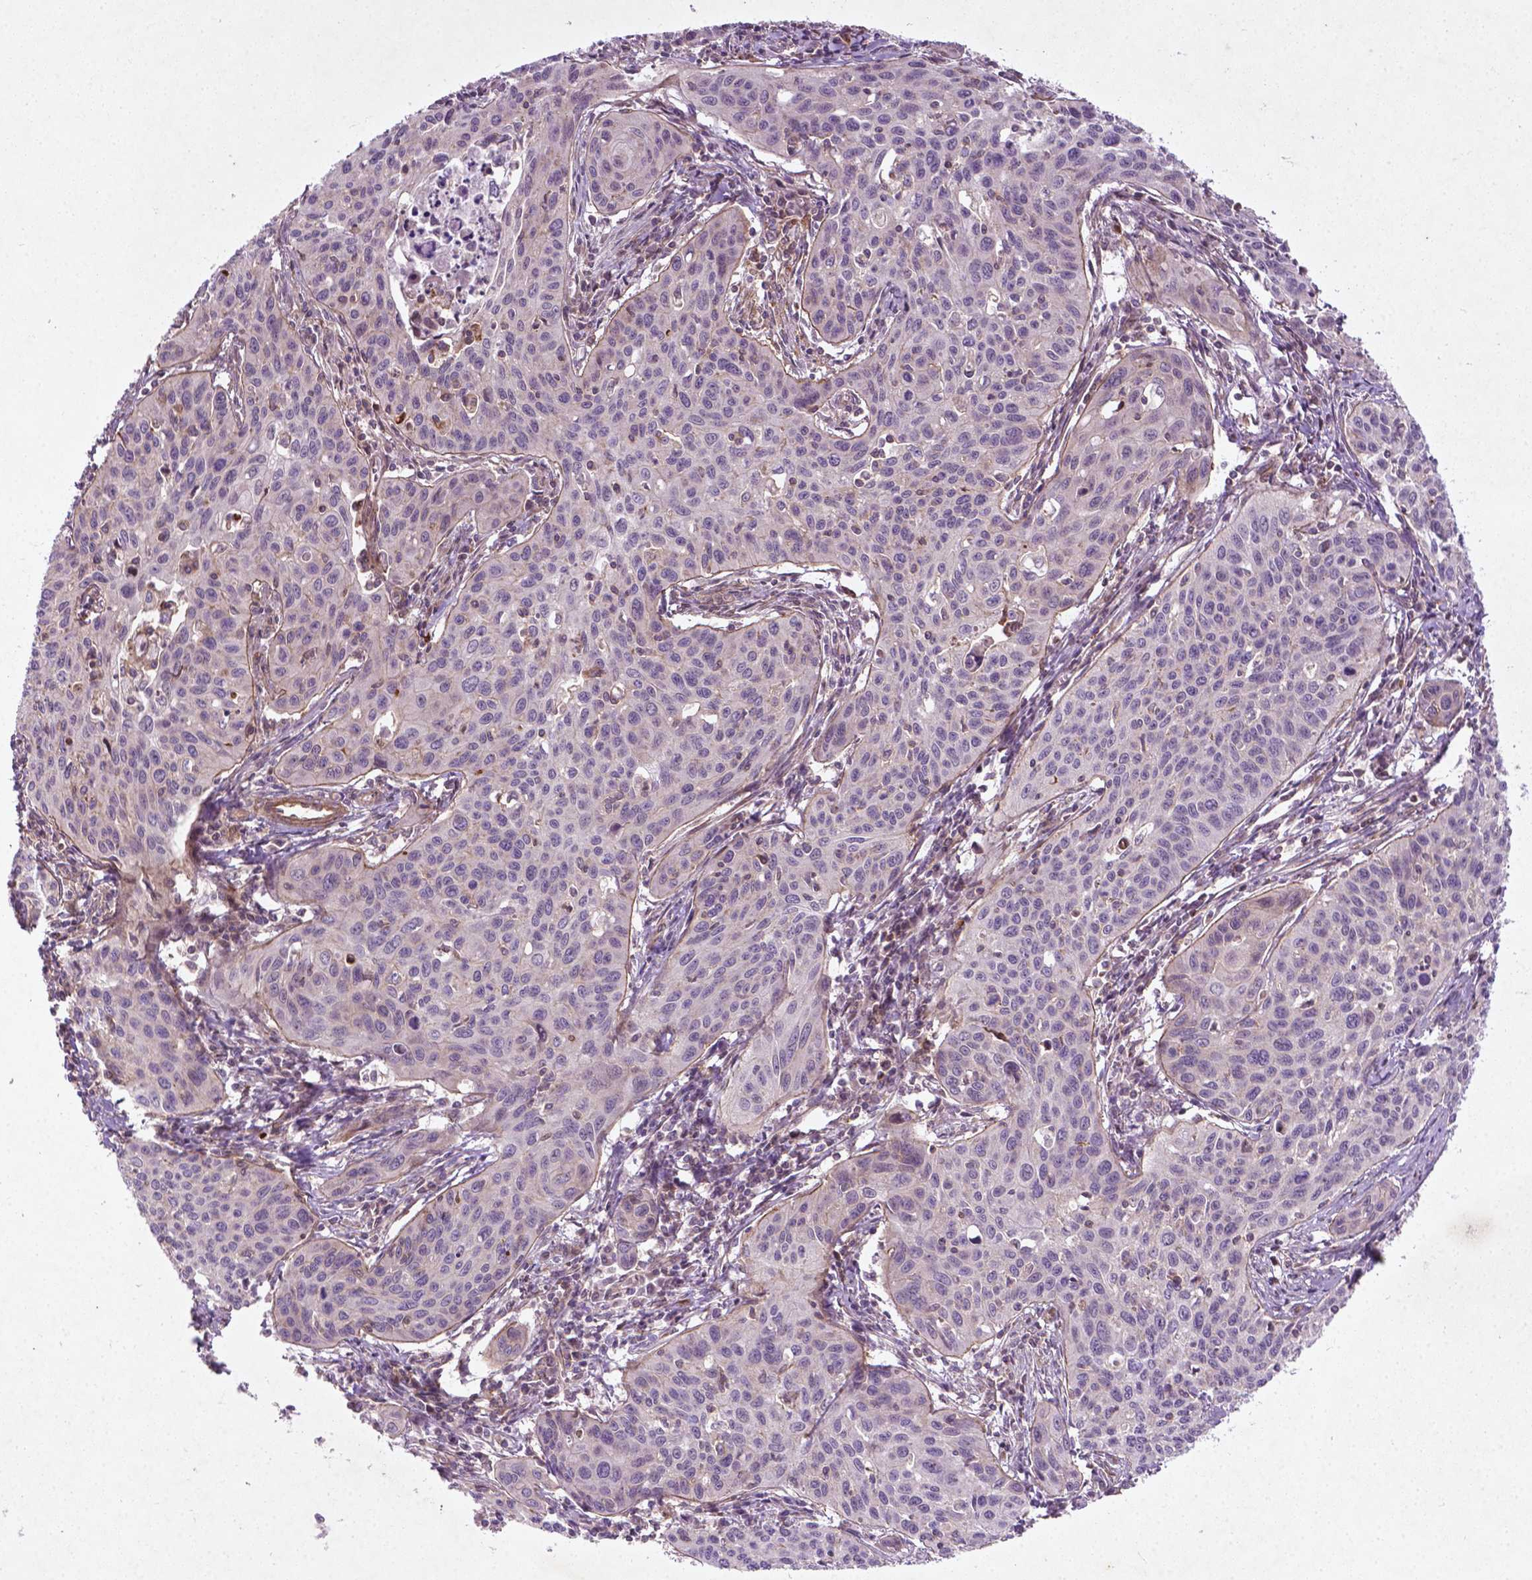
{"staining": {"intensity": "negative", "quantity": "none", "location": "none"}, "tissue": "cervical cancer", "cell_type": "Tumor cells", "image_type": "cancer", "snomed": [{"axis": "morphology", "description": "Squamous cell carcinoma, NOS"}, {"axis": "topography", "description": "Cervix"}], "caption": "DAB (3,3'-diaminobenzidine) immunohistochemical staining of human cervical cancer reveals no significant expression in tumor cells.", "gene": "TCHP", "patient": {"sex": "female", "age": 31}}